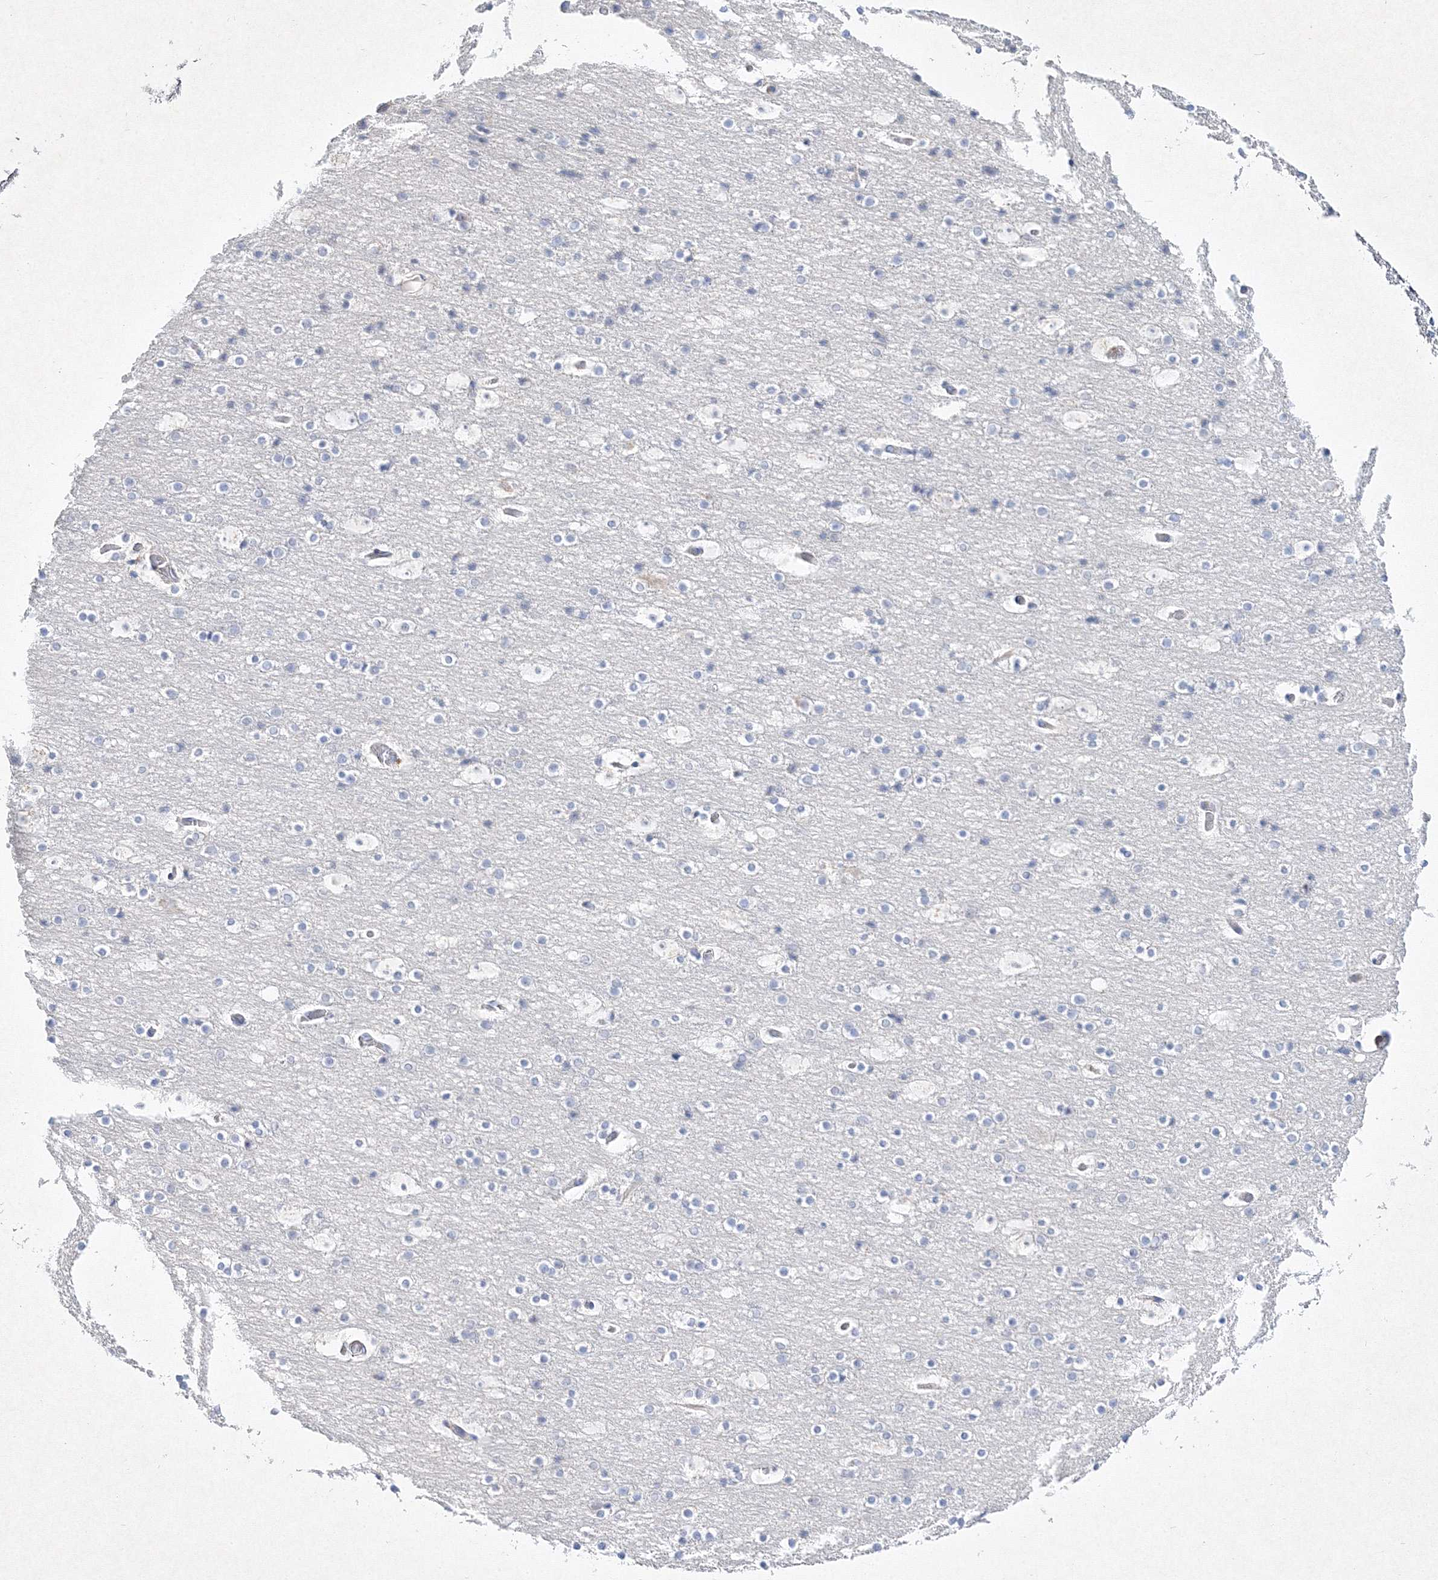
{"staining": {"intensity": "negative", "quantity": "none", "location": "none"}, "tissue": "cerebral cortex", "cell_type": "Endothelial cells", "image_type": "normal", "snomed": [{"axis": "morphology", "description": "Normal tissue, NOS"}, {"axis": "topography", "description": "Cerebral cortex"}], "caption": "A high-resolution image shows immunohistochemistry (IHC) staining of unremarkable cerebral cortex, which demonstrates no significant staining in endothelial cells.", "gene": "HCST", "patient": {"sex": "male", "age": 57}}